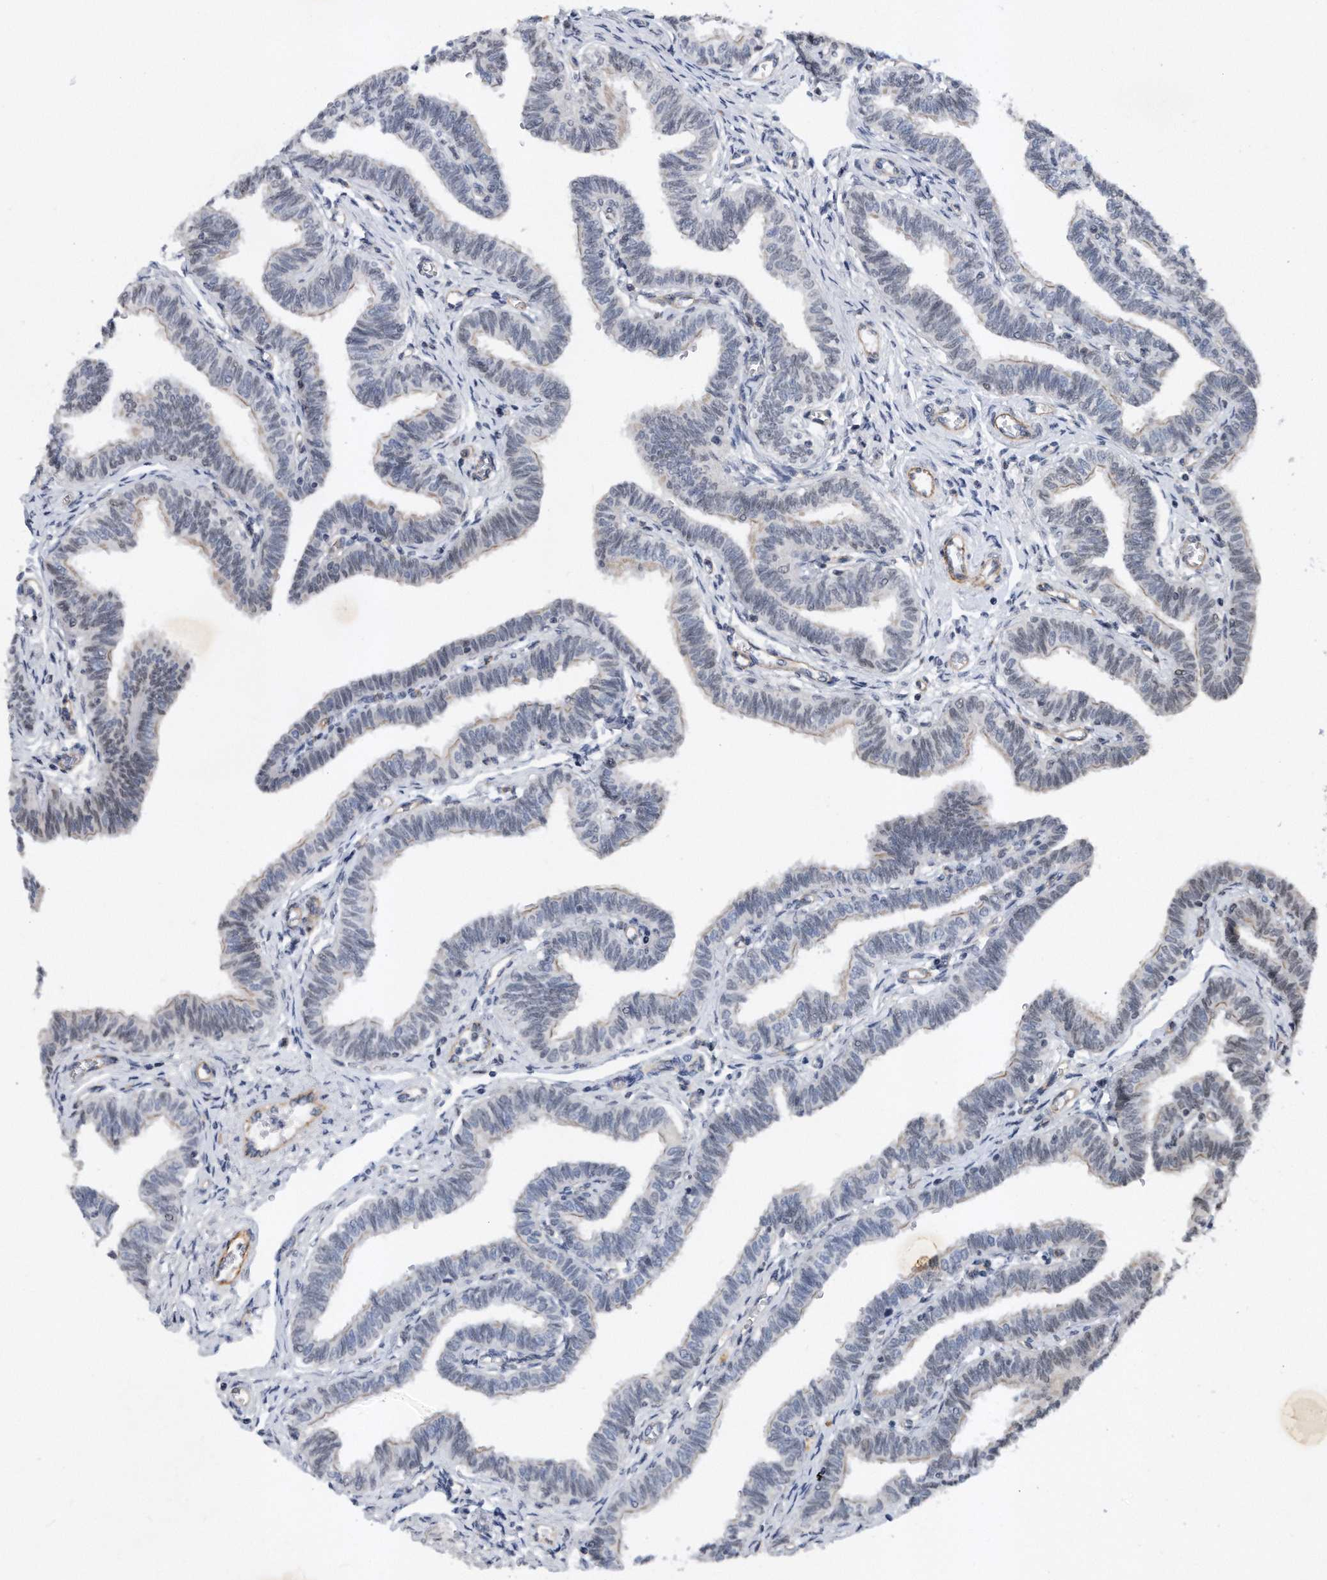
{"staining": {"intensity": "weak", "quantity": "<25%", "location": "cytoplasmic/membranous"}, "tissue": "fallopian tube", "cell_type": "Glandular cells", "image_type": "normal", "snomed": [{"axis": "morphology", "description": "Normal tissue, NOS"}, {"axis": "topography", "description": "Fallopian tube"}, {"axis": "topography", "description": "Ovary"}], "caption": "Glandular cells show no significant expression in normal fallopian tube. The staining is performed using DAB (3,3'-diaminobenzidine) brown chromogen with nuclei counter-stained in using hematoxylin.", "gene": "TP53INP1", "patient": {"sex": "female", "age": 23}}